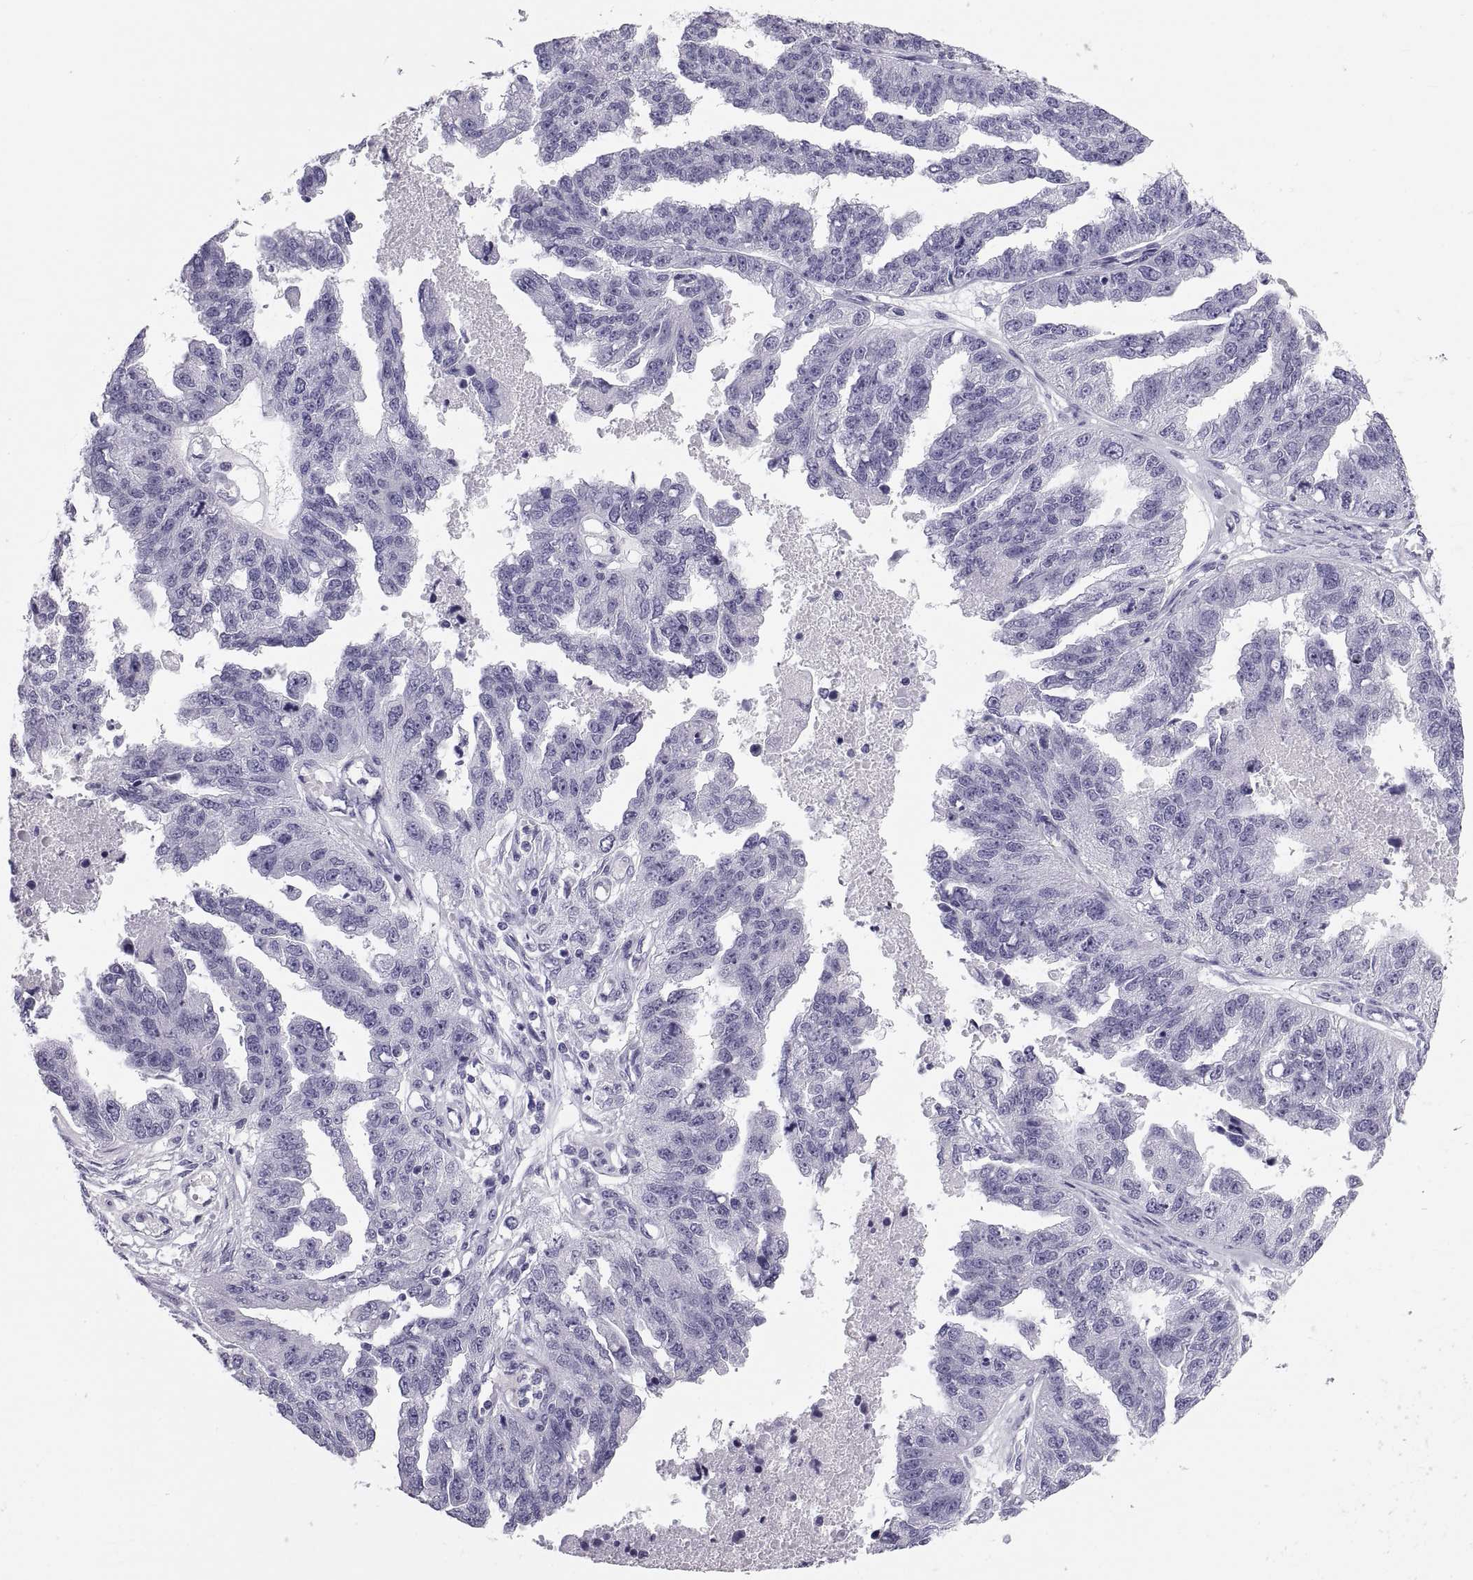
{"staining": {"intensity": "negative", "quantity": "none", "location": "none"}, "tissue": "ovarian cancer", "cell_type": "Tumor cells", "image_type": "cancer", "snomed": [{"axis": "morphology", "description": "Cystadenocarcinoma, serous, NOS"}, {"axis": "topography", "description": "Ovary"}], "caption": "IHC of serous cystadenocarcinoma (ovarian) exhibits no expression in tumor cells.", "gene": "DEFB129", "patient": {"sex": "female", "age": 58}}